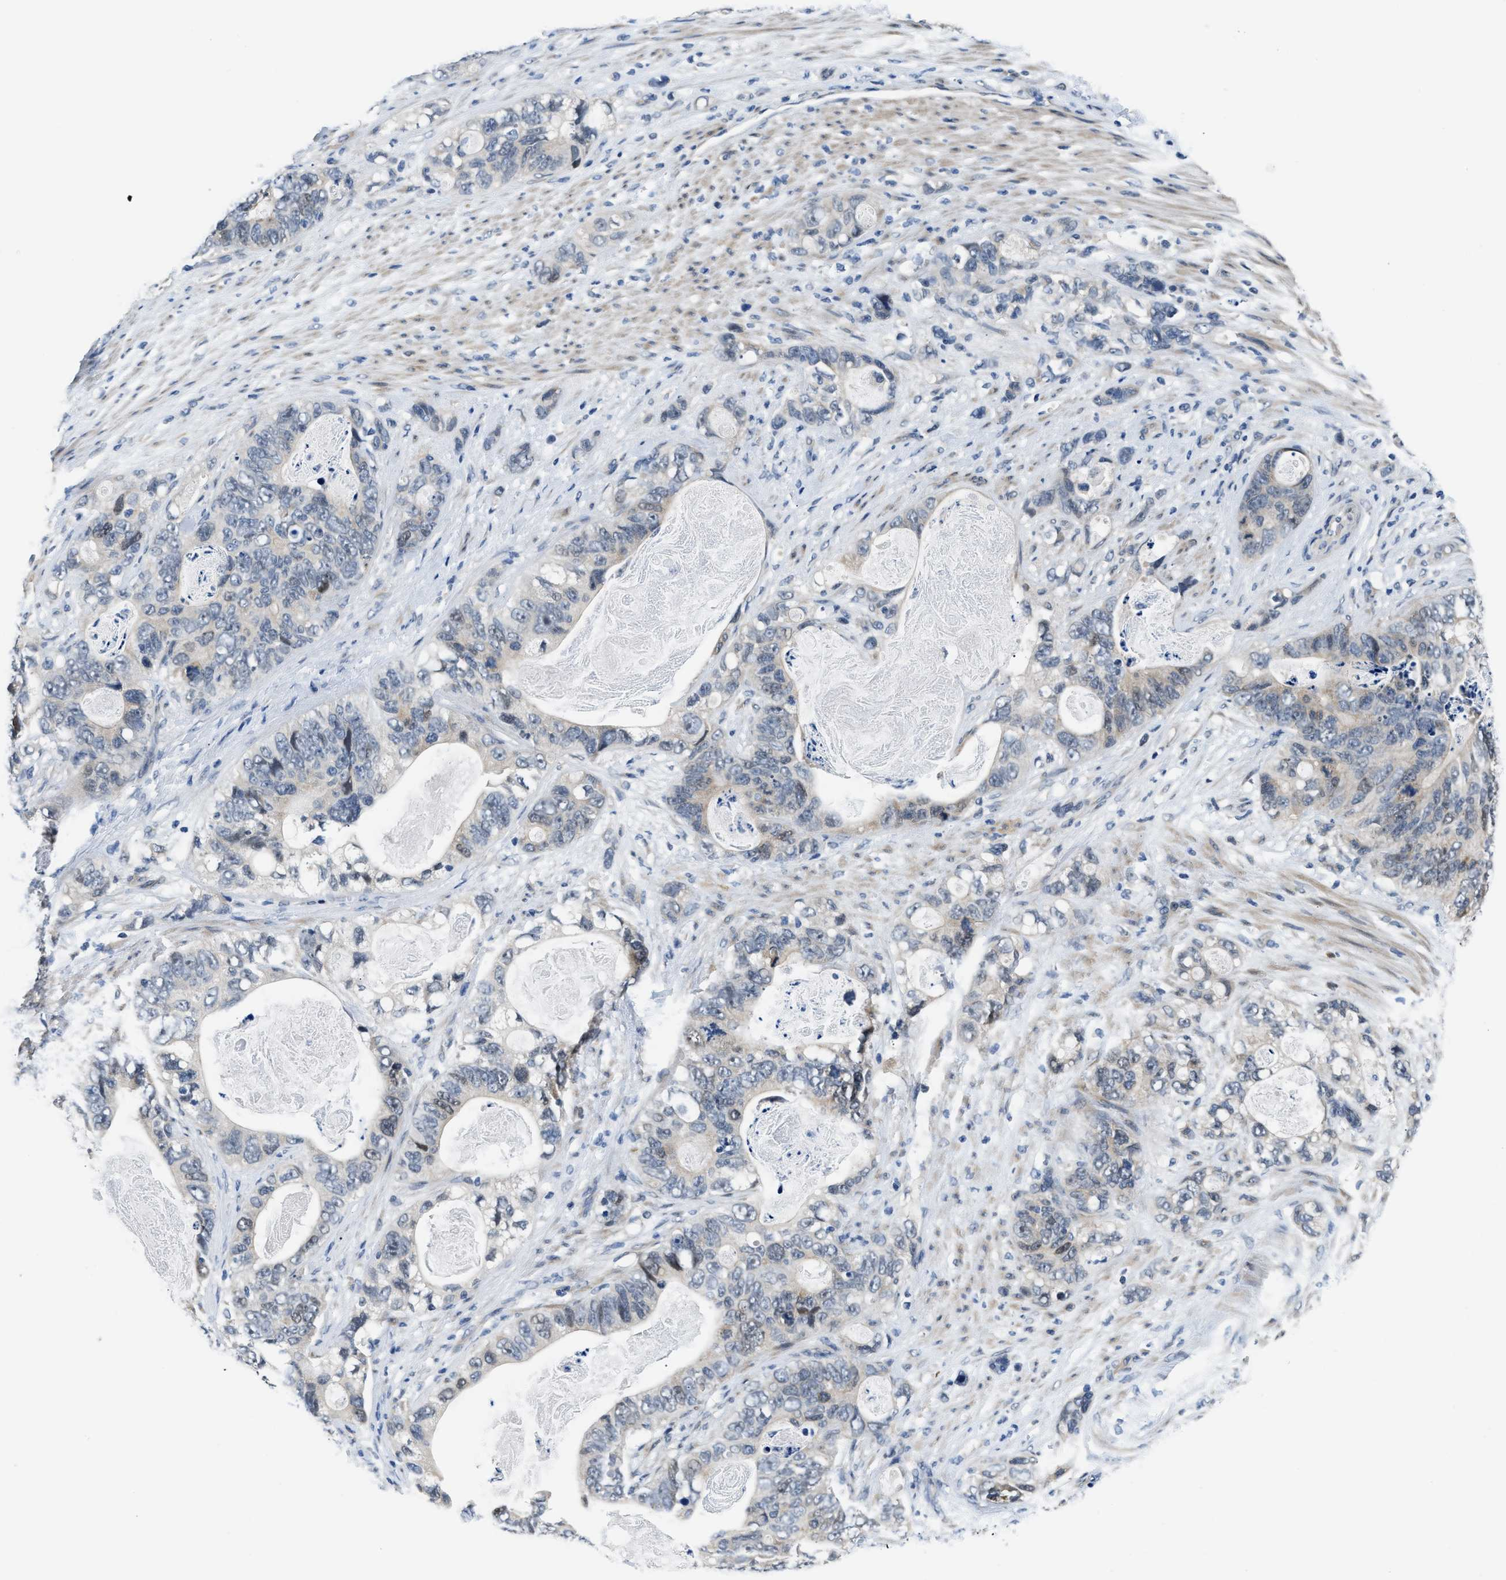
{"staining": {"intensity": "weak", "quantity": "<25%", "location": "cytoplasmic/membranous"}, "tissue": "stomach cancer", "cell_type": "Tumor cells", "image_type": "cancer", "snomed": [{"axis": "morphology", "description": "Normal tissue, NOS"}, {"axis": "morphology", "description": "Adenocarcinoma, NOS"}, {"axis": "topography", "description": "Stomach"}], "caption": "Immunohistochemical staining of adenocarcinoma (stomach) displays no significant positivity in tumor cells.", "gene": "CLGN", "patient": {"sex": "female", "age": 89}}